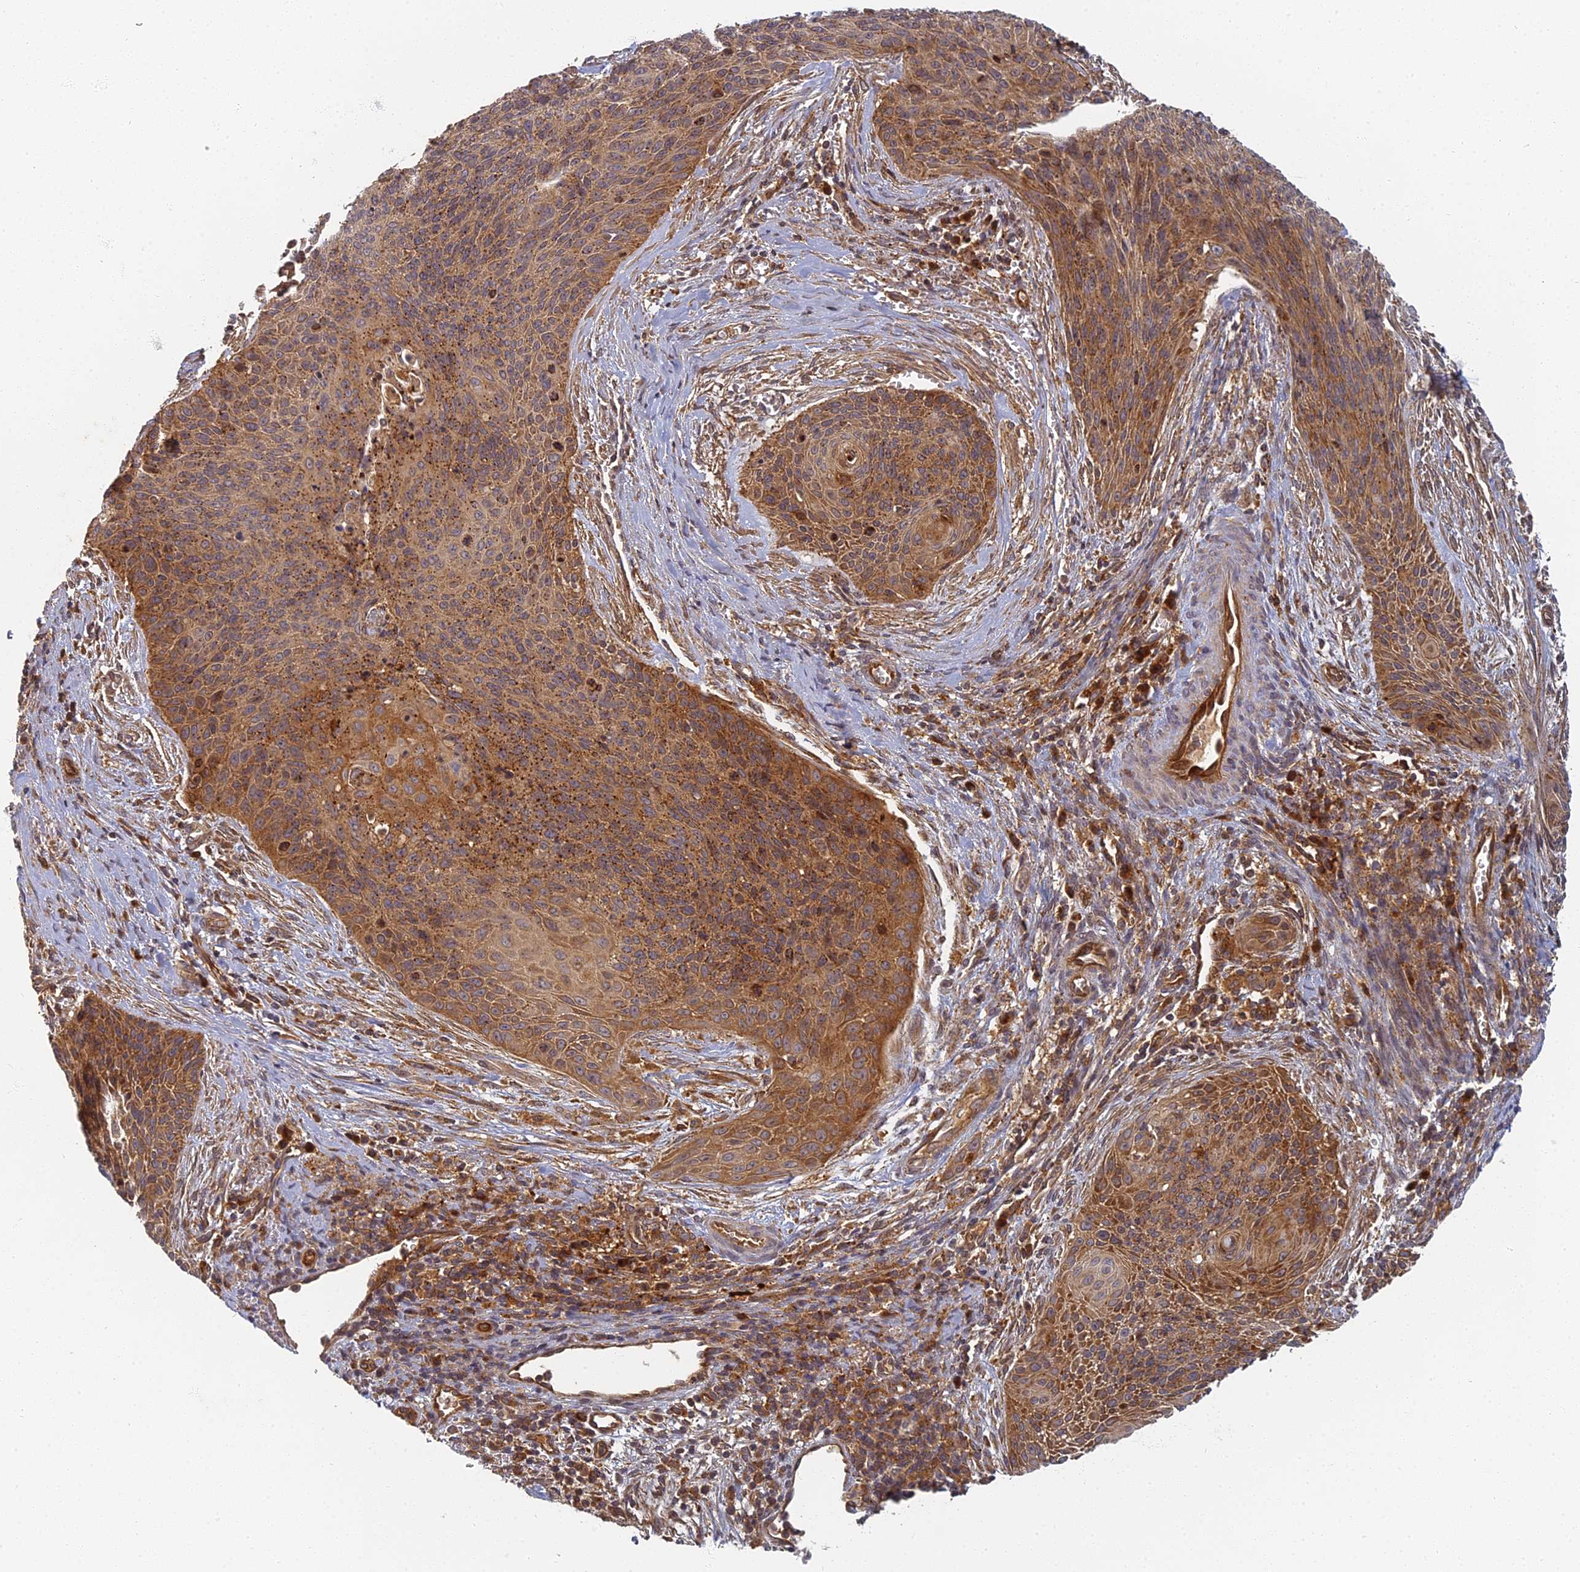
{"staining": {"intensity": "strong", "quantity": ">75%", "location": "cytoplasmic/membranous"}, "tissue": "cervical cancer", "cell_type": "Tumor cells", "image_type": "cancer", "snomed": [{"axis": "morphology", "description": "Squamous cell carcinoma, NOS"}, {"axis": "topography", "description": "Cervix"}], "caption": "Approximately >75% of tumor cells in human cervical cancer (squamous cell carcinoma) show strong cytoplasmic/membranous protein expression as visualized by brown immunohistochemical staining.", "gene": "INO80D", "patient": {"sex": "female", "age": 55}}